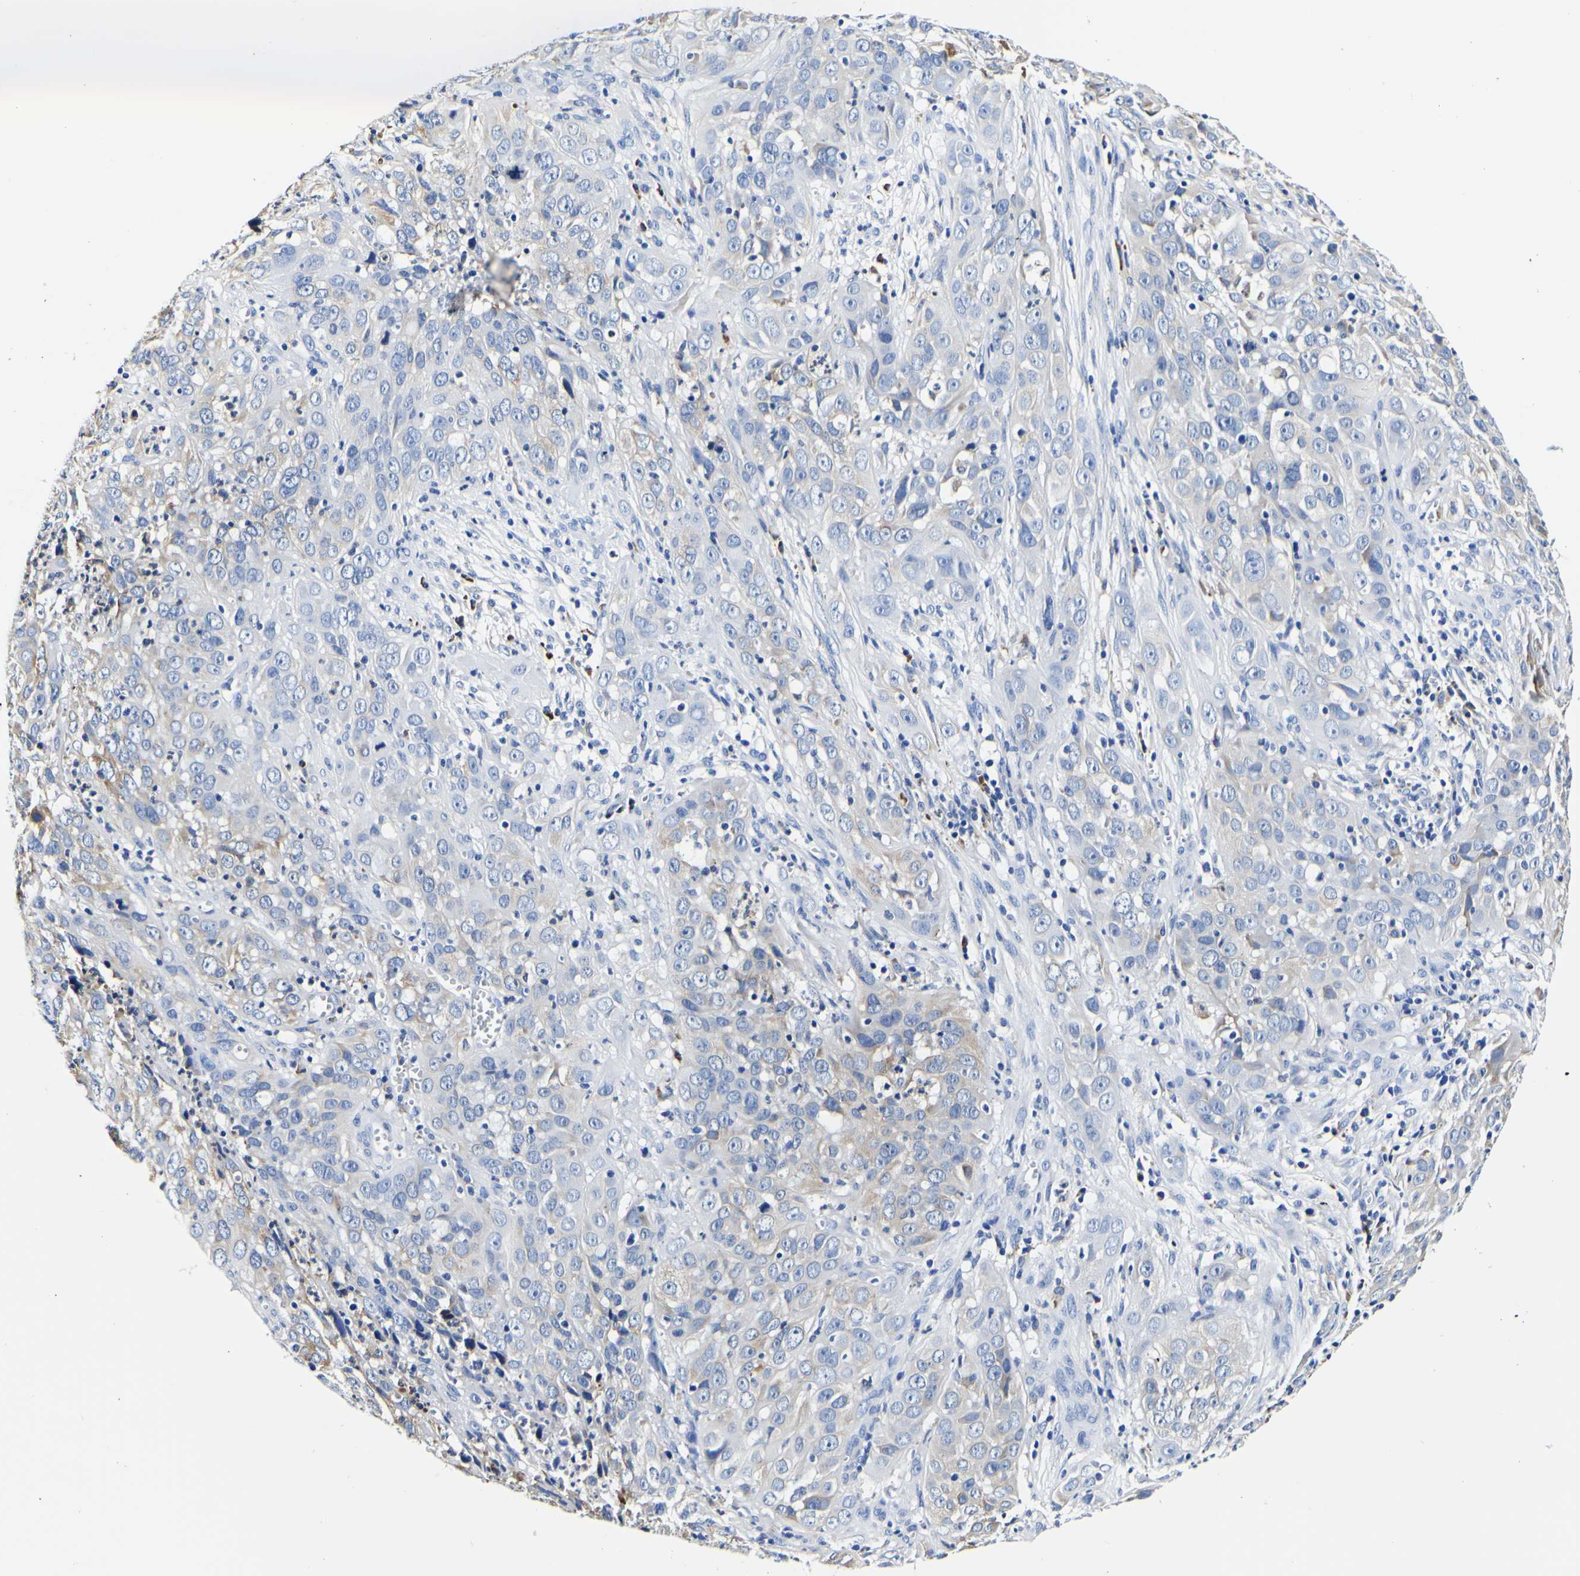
{"staining": {"intensity": "negative", "quantity": "none", "location": "none"}, "tissue": "cervical cancer", "cell_type": "Tumor cells", "image_type": "cancer", "snomed": [{"axis": "morphology", "description": "Squamous cell carcinoma, NOS"}, {"axis": "topography", "description": "Cervix"}], "caption": "This is a photomicrograph of immunohistochemistry staining of cervical squamous cell carcinoma, which shows no expression in tumor cells. Nuclei are stained in blue.", "gene": "P4HB", "patient": {"sex": "female", "age": 32}}